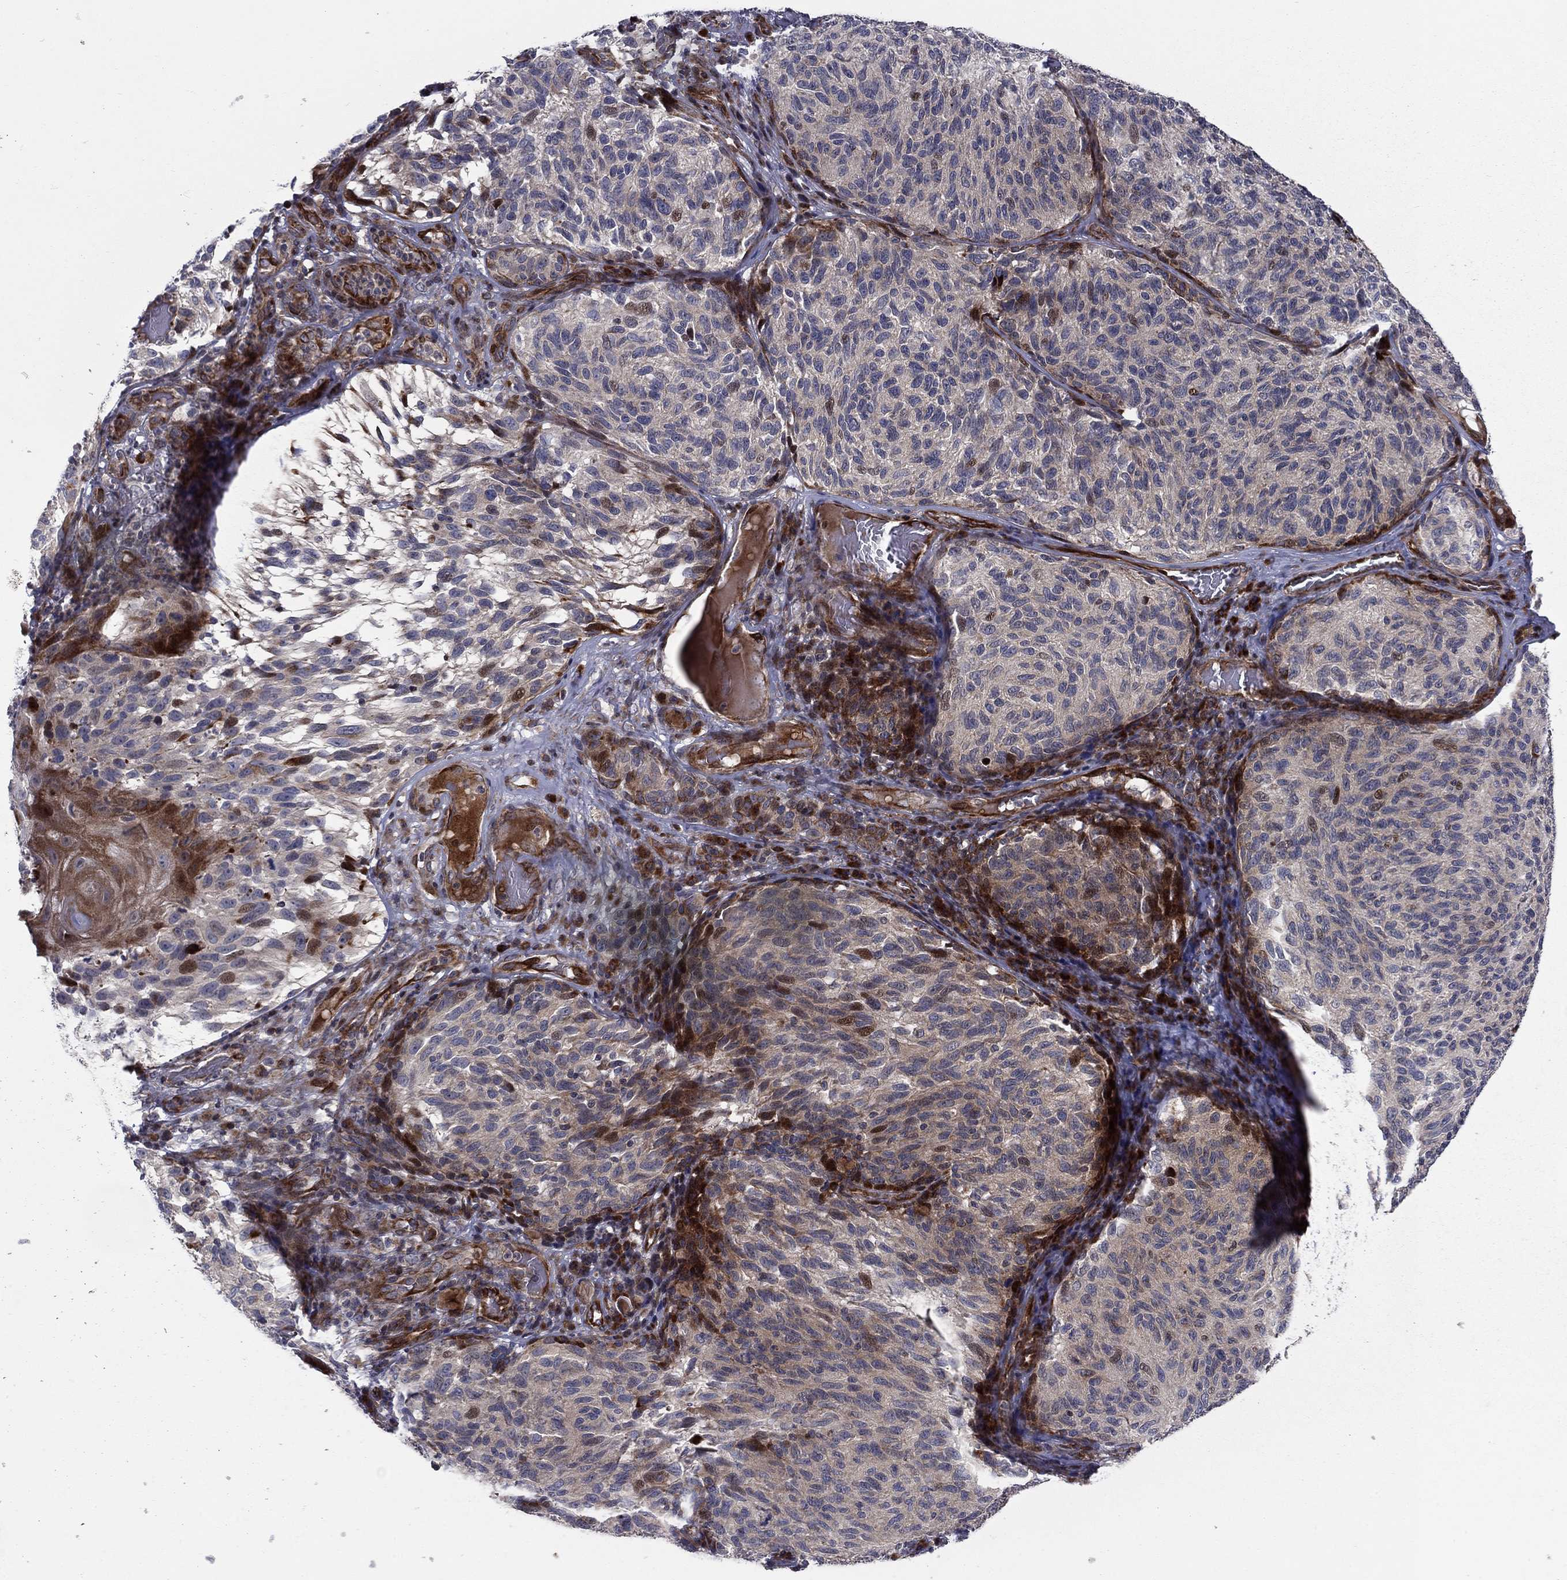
{"staining": {"intensity": "strong", "quantity": "<25%", "location": "nuclear"}, "tissue": "melanoma", "cell_type": "Tumor cells", "image_type": "cancer", "snomed": [{"axis": "morphology", "description": "Malignant melanoma, NOS"}, {"axis": "topography", "description": "Skin"}], "caption": "The micrograph exhibits staining of melanoma, revealing strong nuclear protein staining (brown color) within tumor cells.", "gene": "MIOS", "patient": {"sex": "female", "age": 73}}